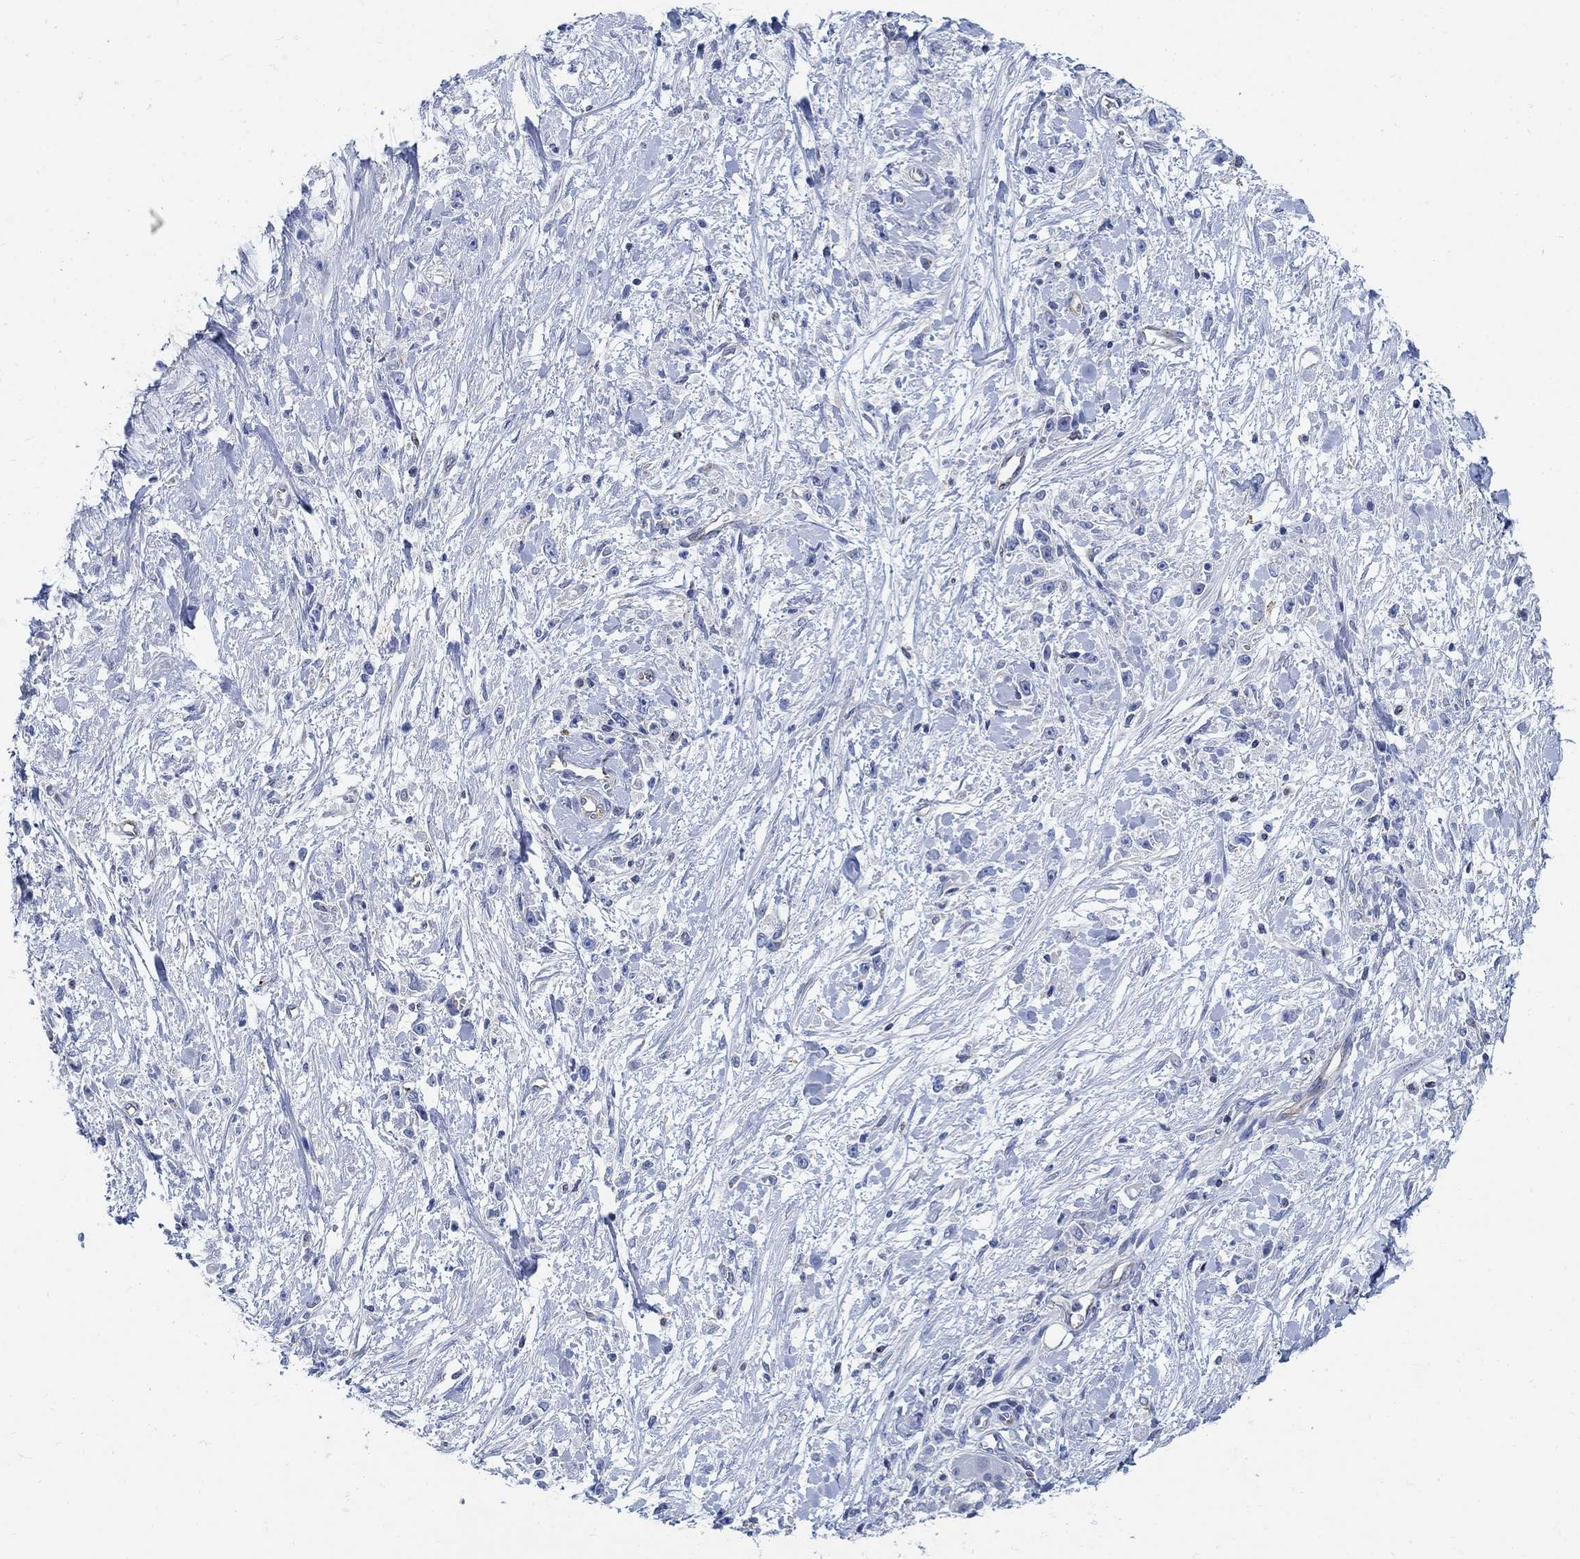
{"staining": {"intensity": "negative", "quantity": "none", "location": "none"}, "tissue": "stomach cancer", "cell_type": "Tumor cells", "image_type": "cancer", "snomed": [{"axis": "morphology", "description": "Adenocarcinoma, NOS"}, {"axis": "topography", "description": "Stomach"}], "caption": "There is no significant positivity in tumor cells of stomach adenocarcinoma. Brightfield microscopy of immunohistochemistry stained with DAB (brown) and hematoxylin (blue), captured at high magnification.", "gene": "PHF21B", "patient": {"sex": "female", "age": 59}}